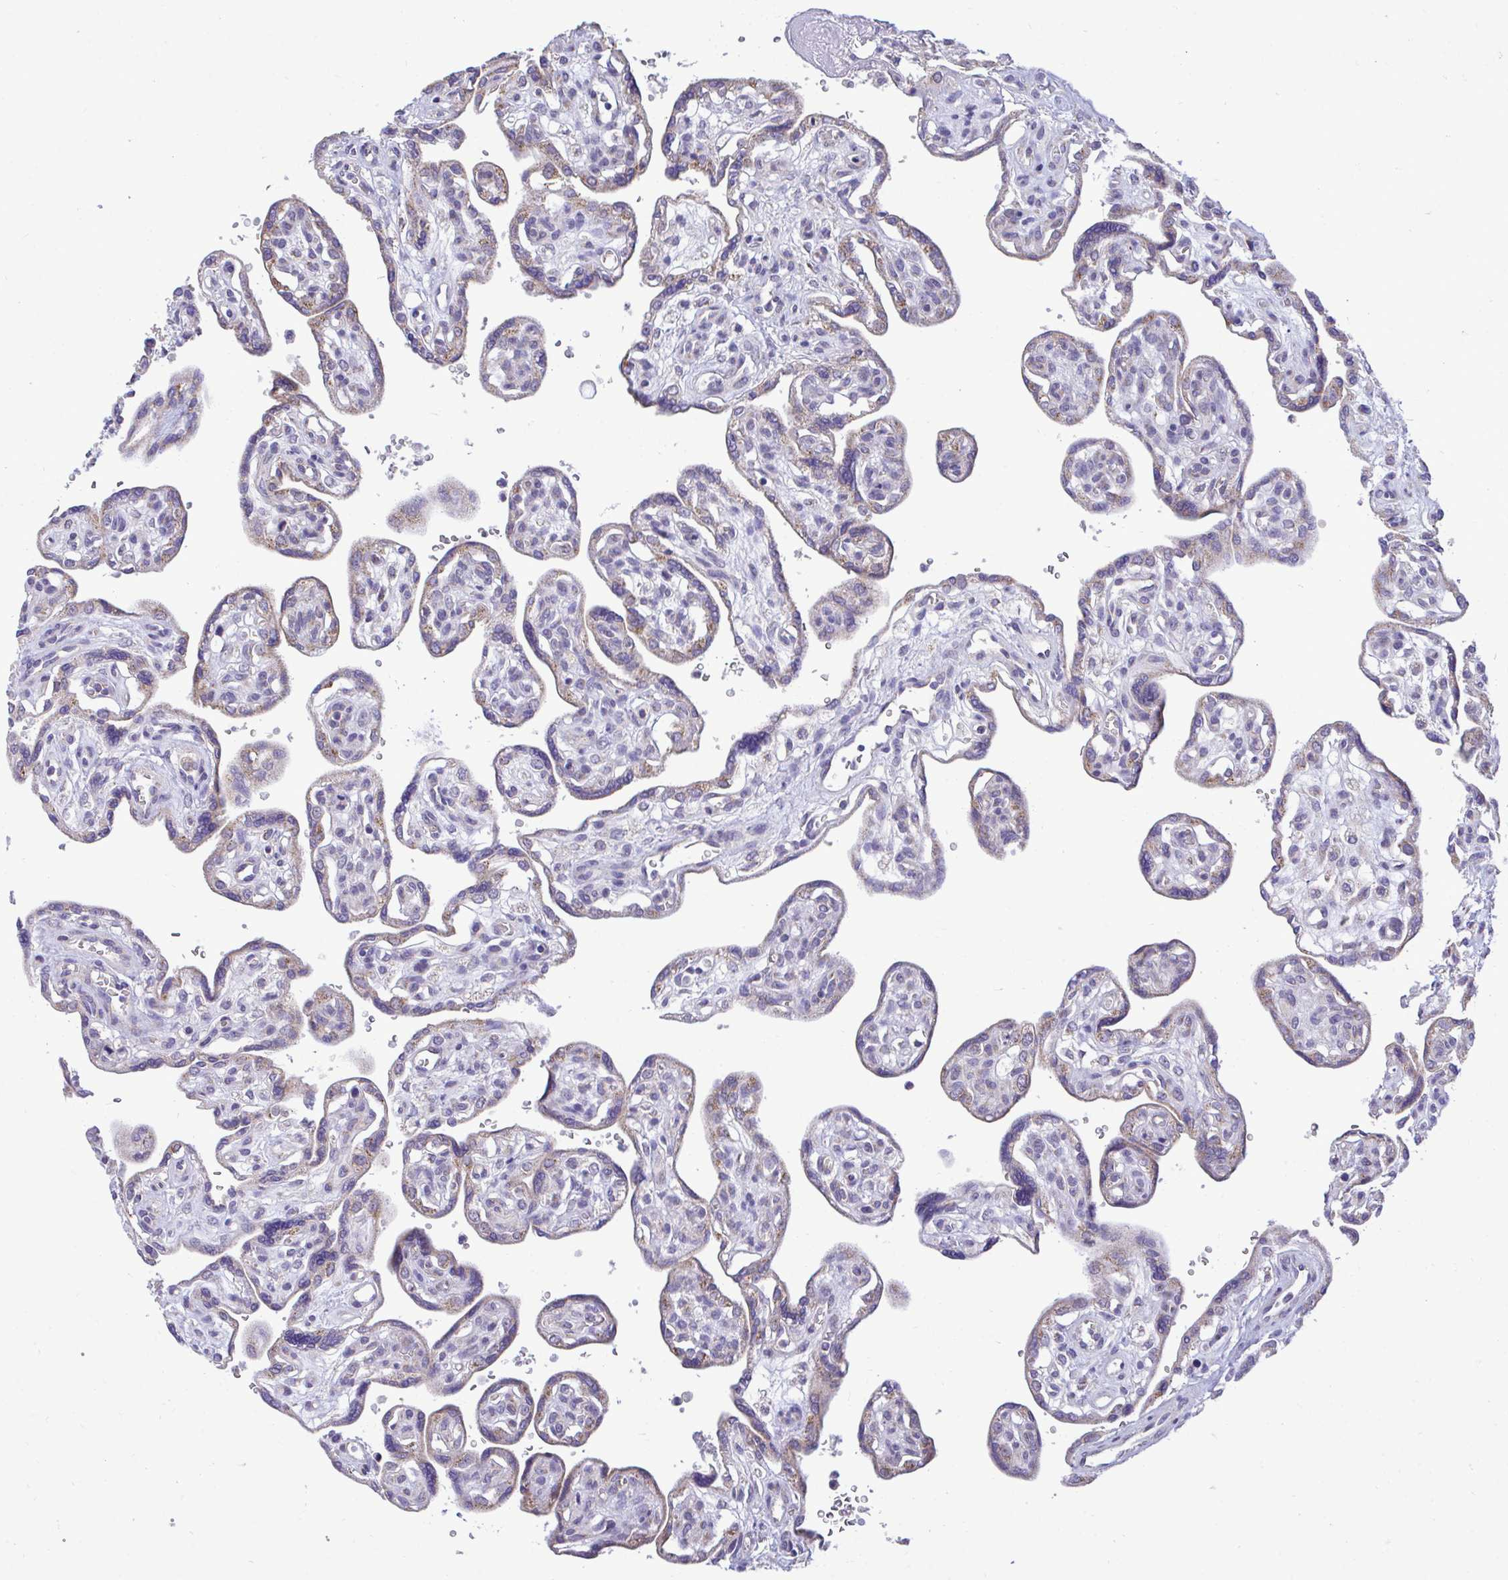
{"staining": {"intensity": "moderate", "quantity": ">75%", "location": "cytoplasmic/membranous"}, "tissue": "placenta", "cell_type": "Decidual cells", "image_type": "normal", "snomed": [{"axis": "morphology", "description": "Normal tissue, NOS"}, {"axis": "topography", "description": "Placenta"}], "caption": "Immunohistochemistry (IHC) staining of benign placenta, which exhibits medium levels of moderate cytoplasmic/membranous expression in about >75% of decidual cells indicating moderate cytoplasmic/membranous protein staining. The staining was performed using DAB (3,3'-diaminobenzidine) (brown) for protein detection and nuclei were counterstained in hematoxylin (blue).", "gene": "ENSG00000269547", "patient": {"sex": "female", "age": 39}}